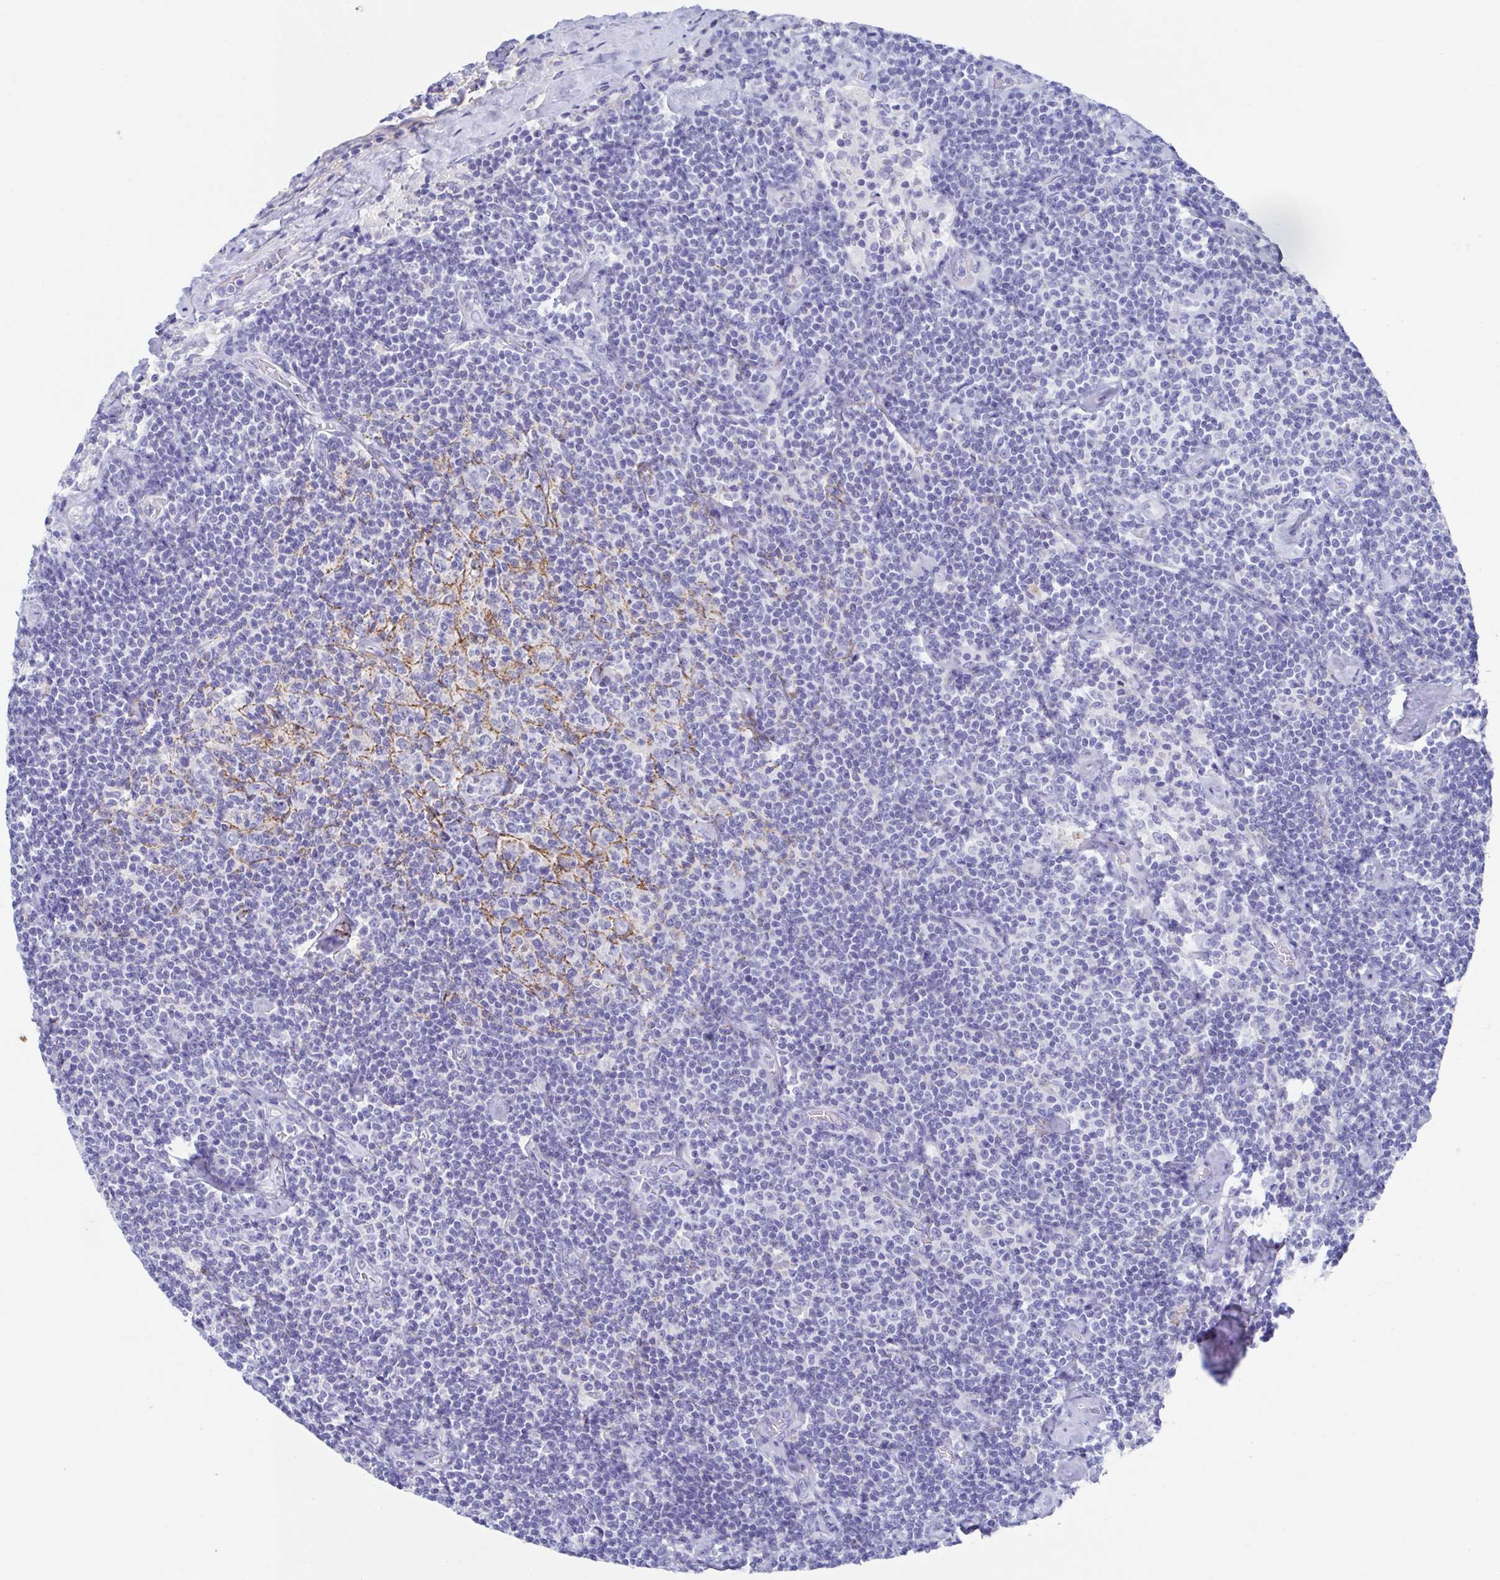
{"staining": {"intensity": "negative", "quantity": "none", "location": "none"}, "tissue": "lymphoma", "cell_type": "Tumor cells", "image_type": "cancer", "snomed": [{"axis": "morphology", "description": "Malignant lymphoma, non-Hodgkin's type, Low grade"}, {"axis": "topography", "description": "Lymph node"}], "caption": "The photomicrograph displays no significant expression in tumor cells of malignant lymphoma, non-Hodgkin's type (low-grade). (DAB immunohistochemistry (IHC) visualized using brightfield microscopy, high magnification).", "gene": "CDH2", "patient": {"sex": "male", "age": 81}}